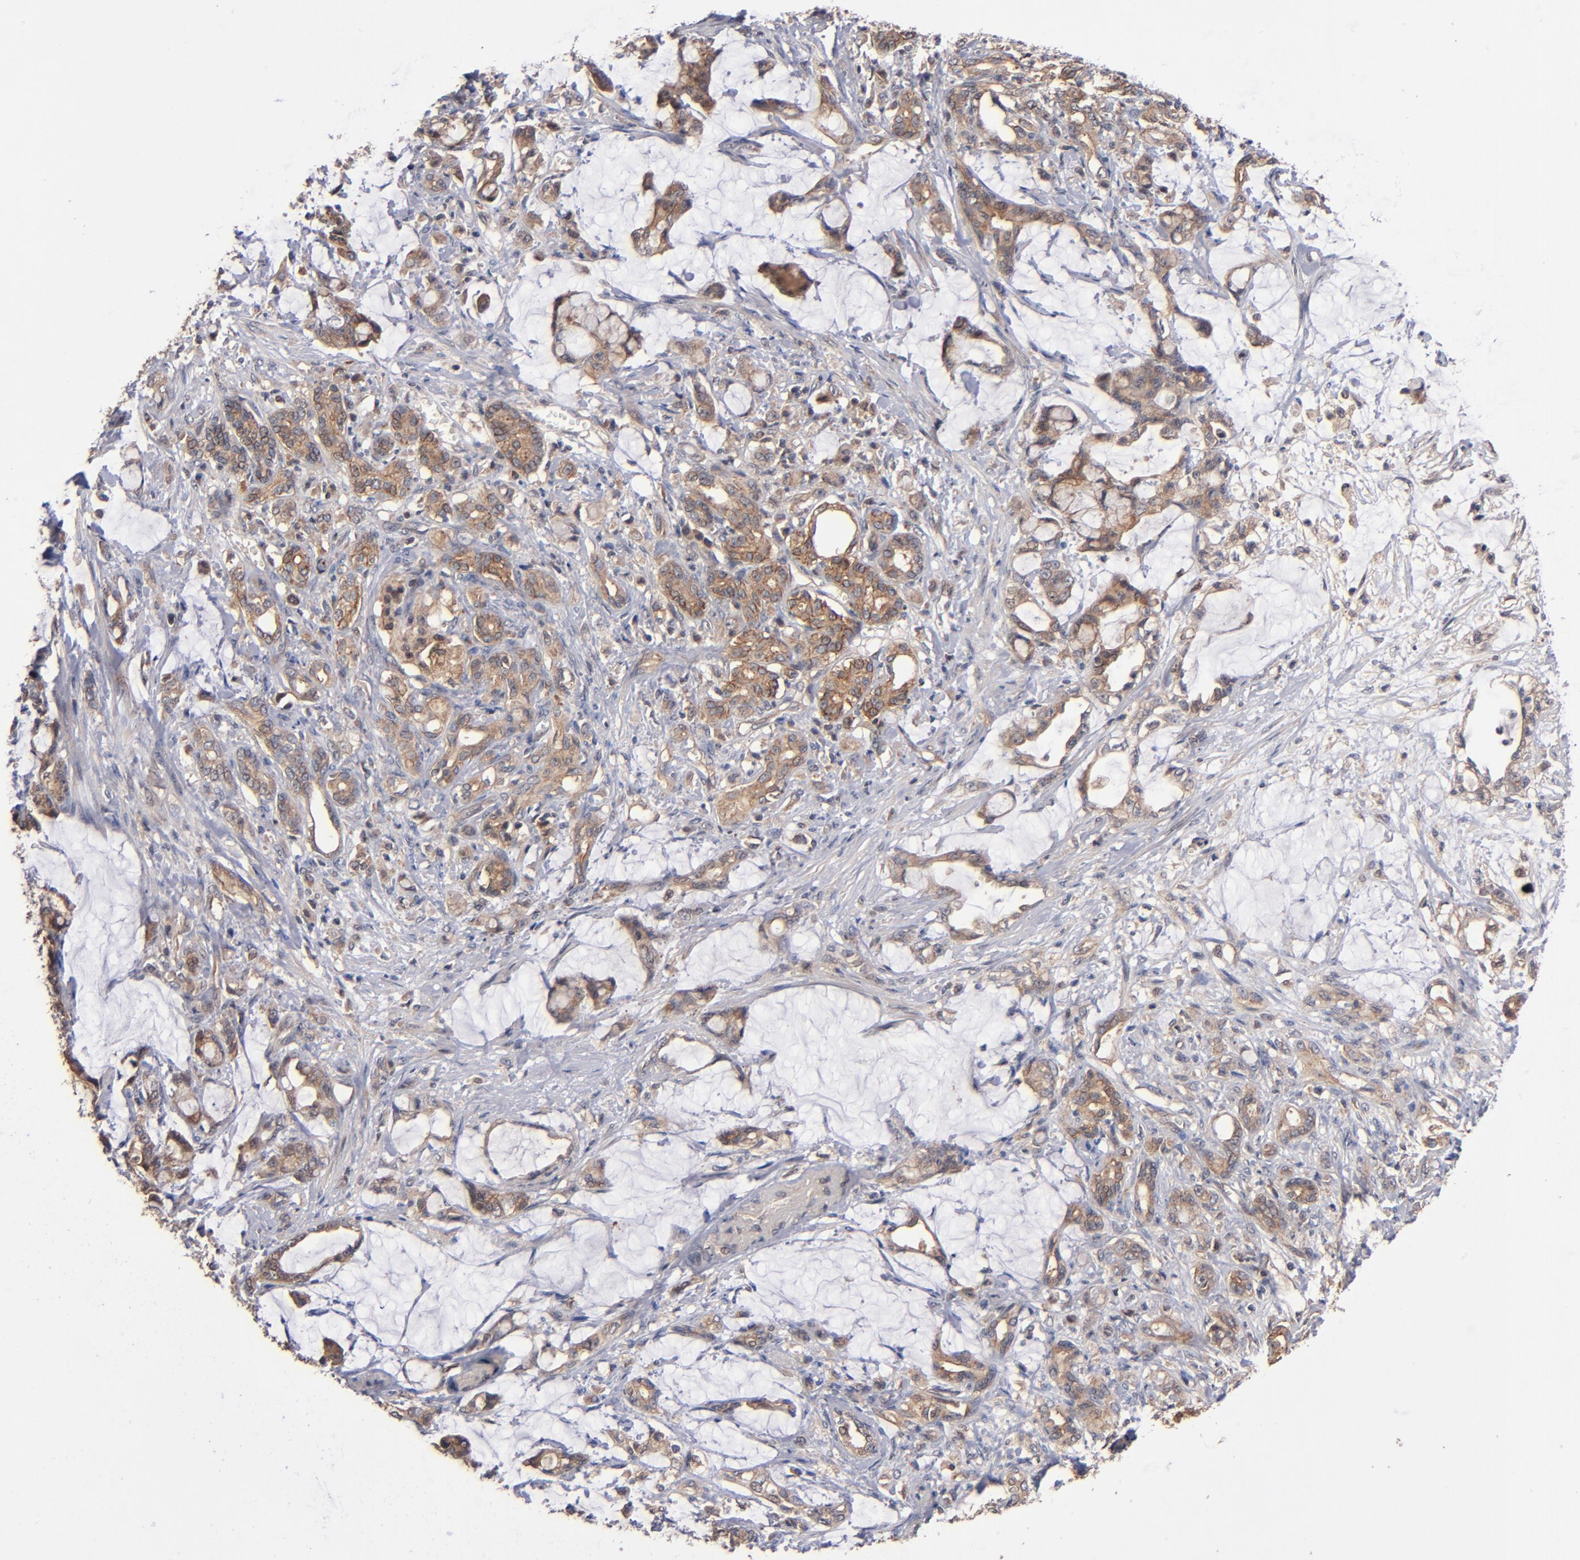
{"staining": {"intensity": "moderate", "quantity": ">75%", "location": "cytoplasmic/membranous"}, "tissue": "pancreatic cancer", "cell_type": "Tumor cells", "image_type": "cancer", "snomed": [{"axis": "morphology", "description": "Adenocarcinoma, NOS"}, {"axis": "topography", "description": "Pancreas"}], "caption": "Human pancreatic cancer stained with a brown dye demonstrates moderate cytoplasmic/membranous positive positivity in approximately >75% of tumor cells.", "gene": "BDKRB1", "patient": {"sex": "female", "age": 73}}